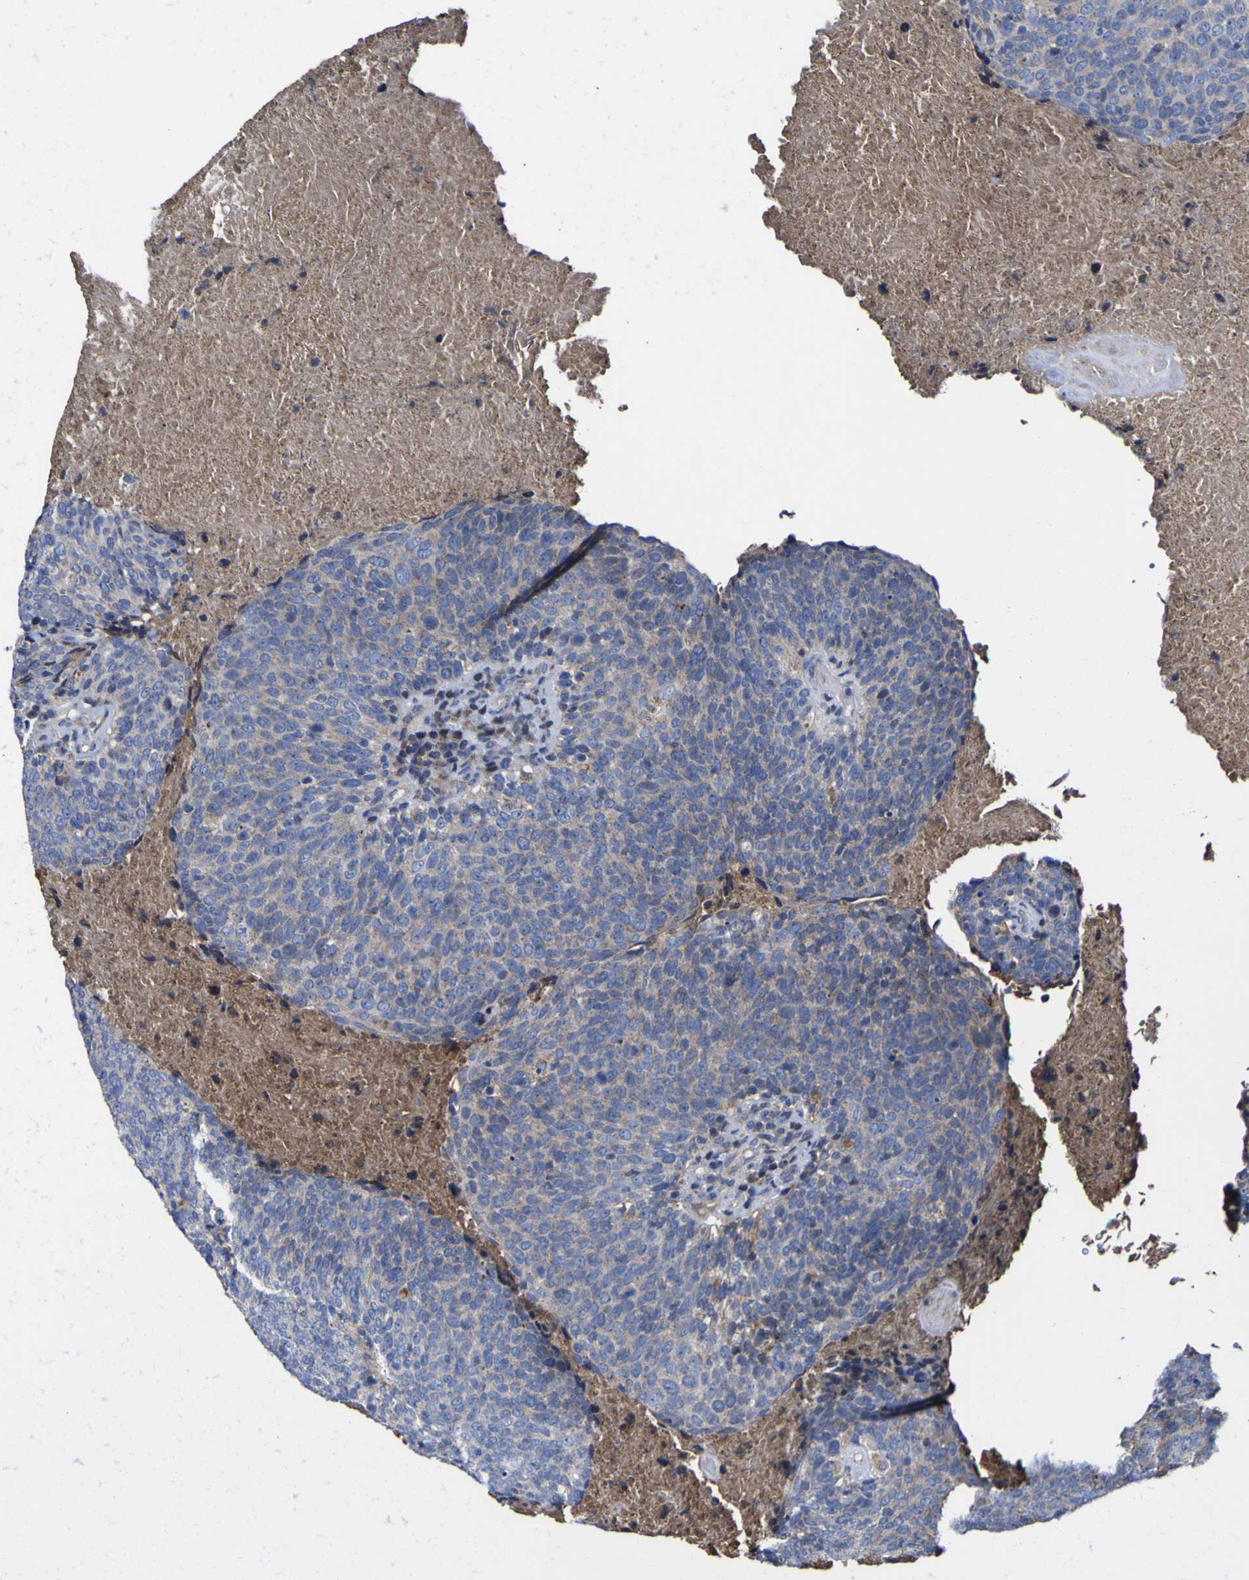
{"staining": {"intensity": "weak", "quantity": "<25%", "location": "cytoplasmic/membranous"}, "tissue": "head and neck cancer", "cell_type": "Tumor cells", "image_type": "cancer", "snomed": [{"axis": "morphology", "description": "Squamous cell carcinoma, NOS"}, {"axis": "morphology", "description": "Squamous cell carcinoma, metastatic, NOS"}, {"axis": "topography", "description": "Lymph node"}, {"axis": "topography", "description": "Head-Neck"}], "caption": "High power microscopy photomicrograph of an immunohistochemistry histopathology image of metastatic squamous cell carcinoma (head and neck), revealing no significant expression in tumor cells.", "gene": "CCDC90B", "patient": {"sex": "male", "age": 62}}